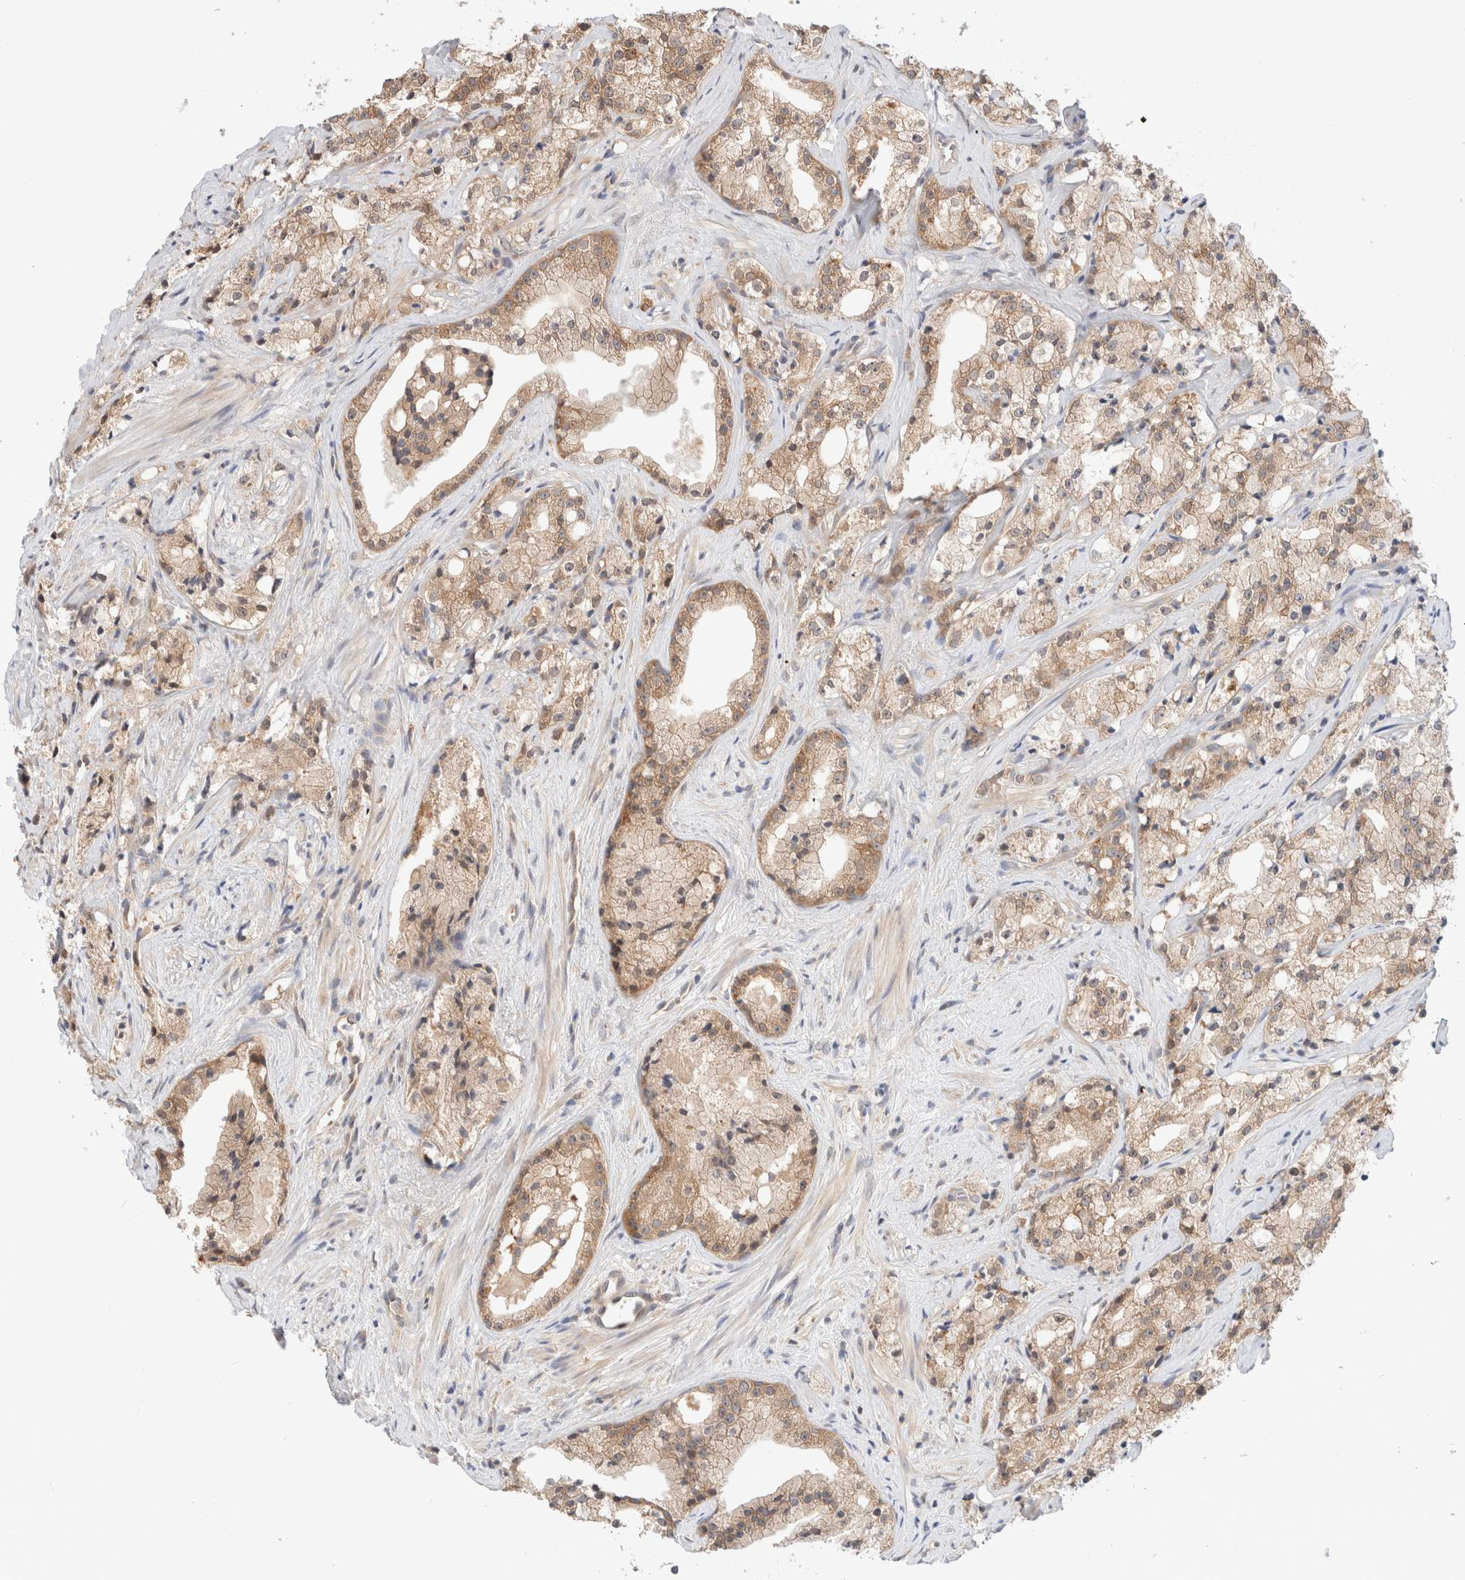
{"staining": {"intensity": "moderate", "quantity": ">75%", "location": "cytoplasmic/membranous"}, "tissue": "prostate cancer", "cell_type": "Tumor cells", "image_type": "cancer", "snomed": [{"axis": "morphology", "description": "Adenocarcinoma, High grade"}, {"axis": "topography", "description": "Prostate"}], "caption": "Protein staining of prostate high-grade adenocarcinoma tissue displays moderate cytoplasmic/membranous staining in approximately >75% of tumor cells. The staining was performed using DAB, with brown indicating positive protein expression. Nuclei are stained blue with hematoxylin.", "gene": "C17orf97", "patient": {"sex": "male", "age": 64}}